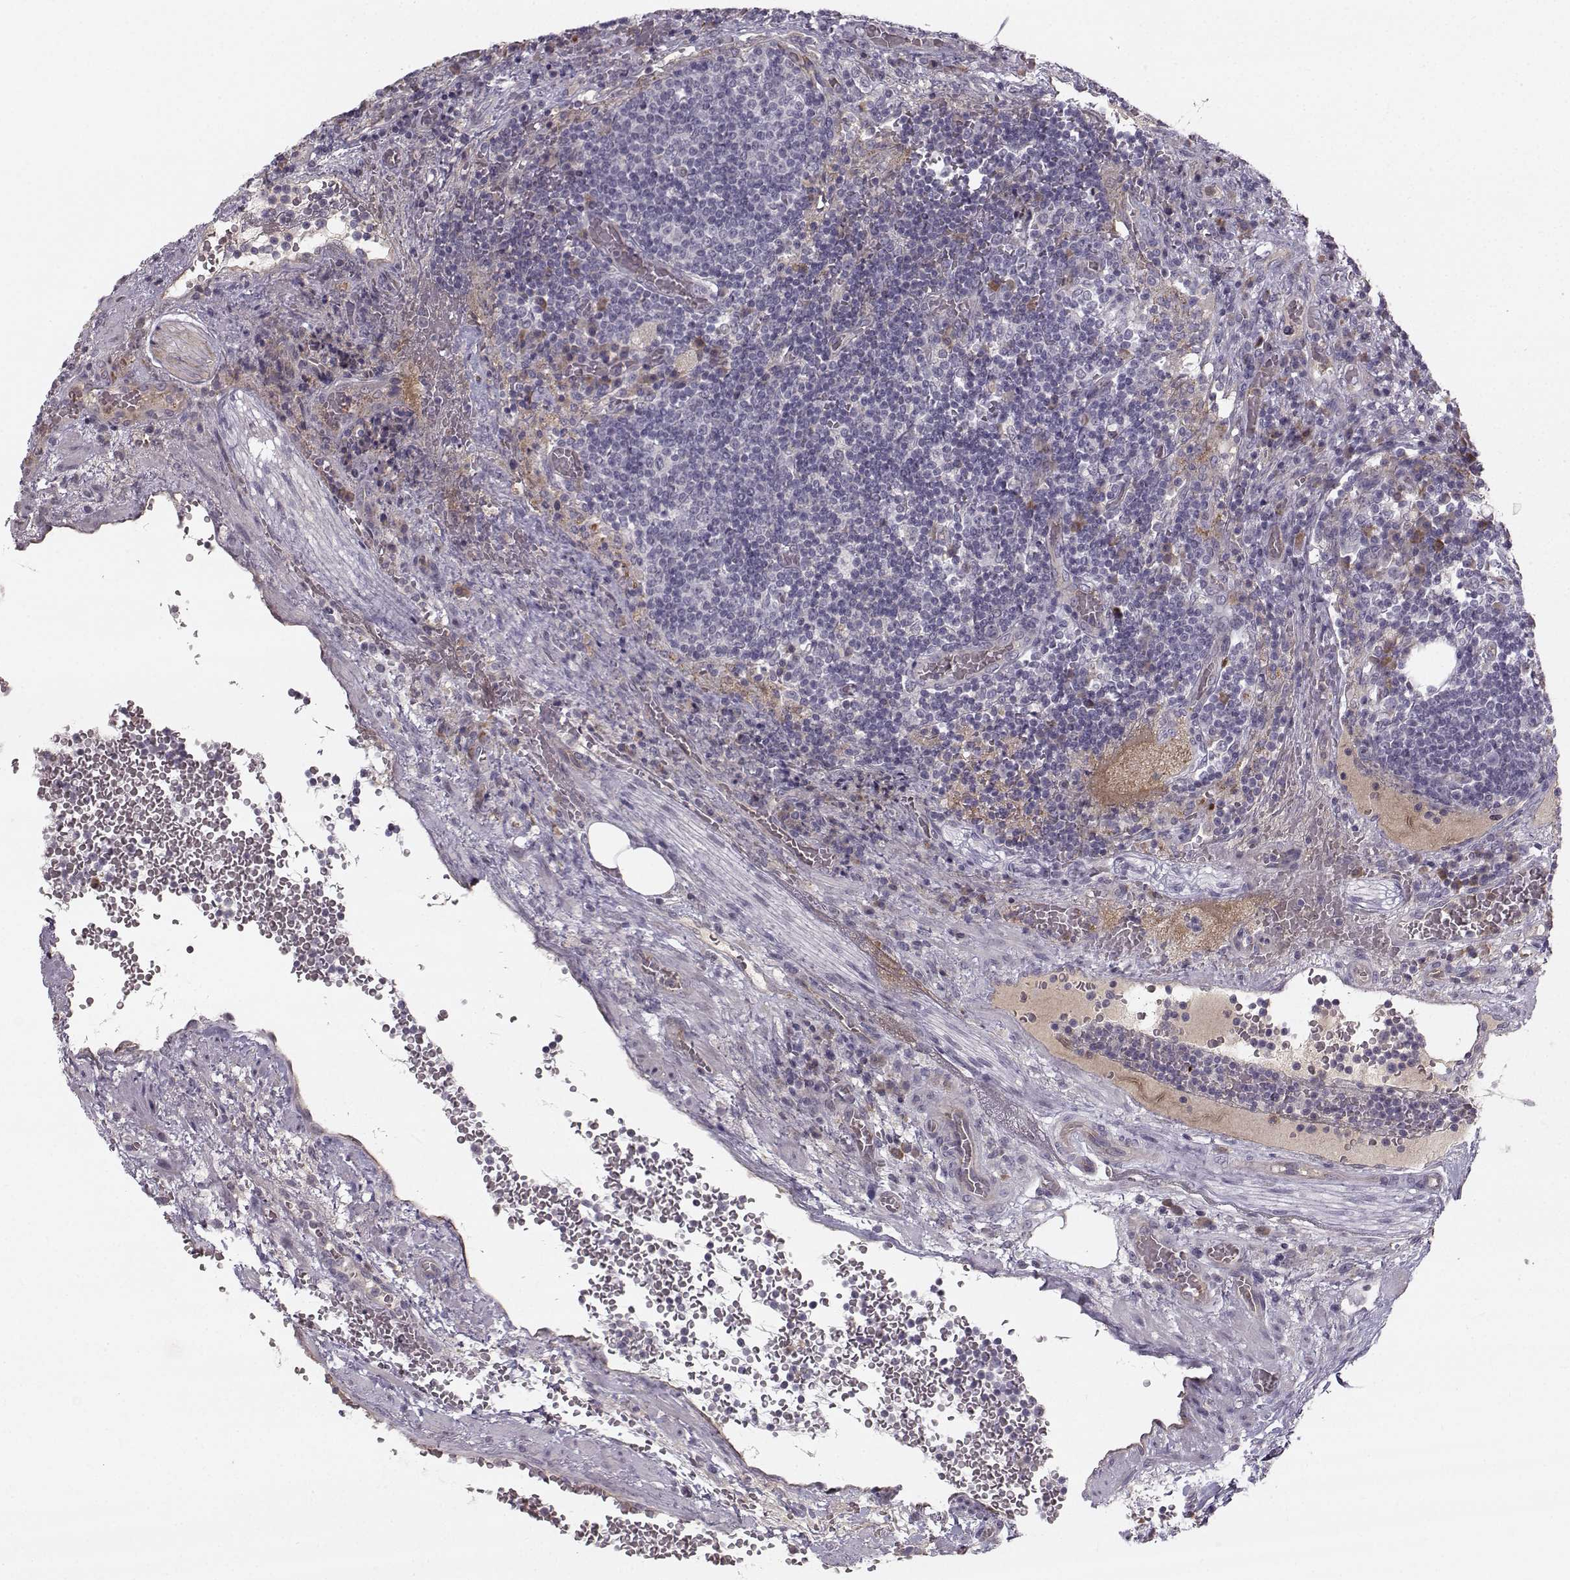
{"staining": {"intensity": "negative", "quantity": "none", "location": "none"}, "tissue": "lymph node", "cell_type": "Germinal center cells", "image_type": "normal", "snomed": [{"axis": "morphology", "description": "Normal tissue, NOS"}, {"axis": "topography", "description": "Lymph node"}], "caption": "The micrograph shows no significant positivity in germinal center cells of lymph node.", "gene": "OPRD1", "patient": {"sex": "male", "age": 63}}